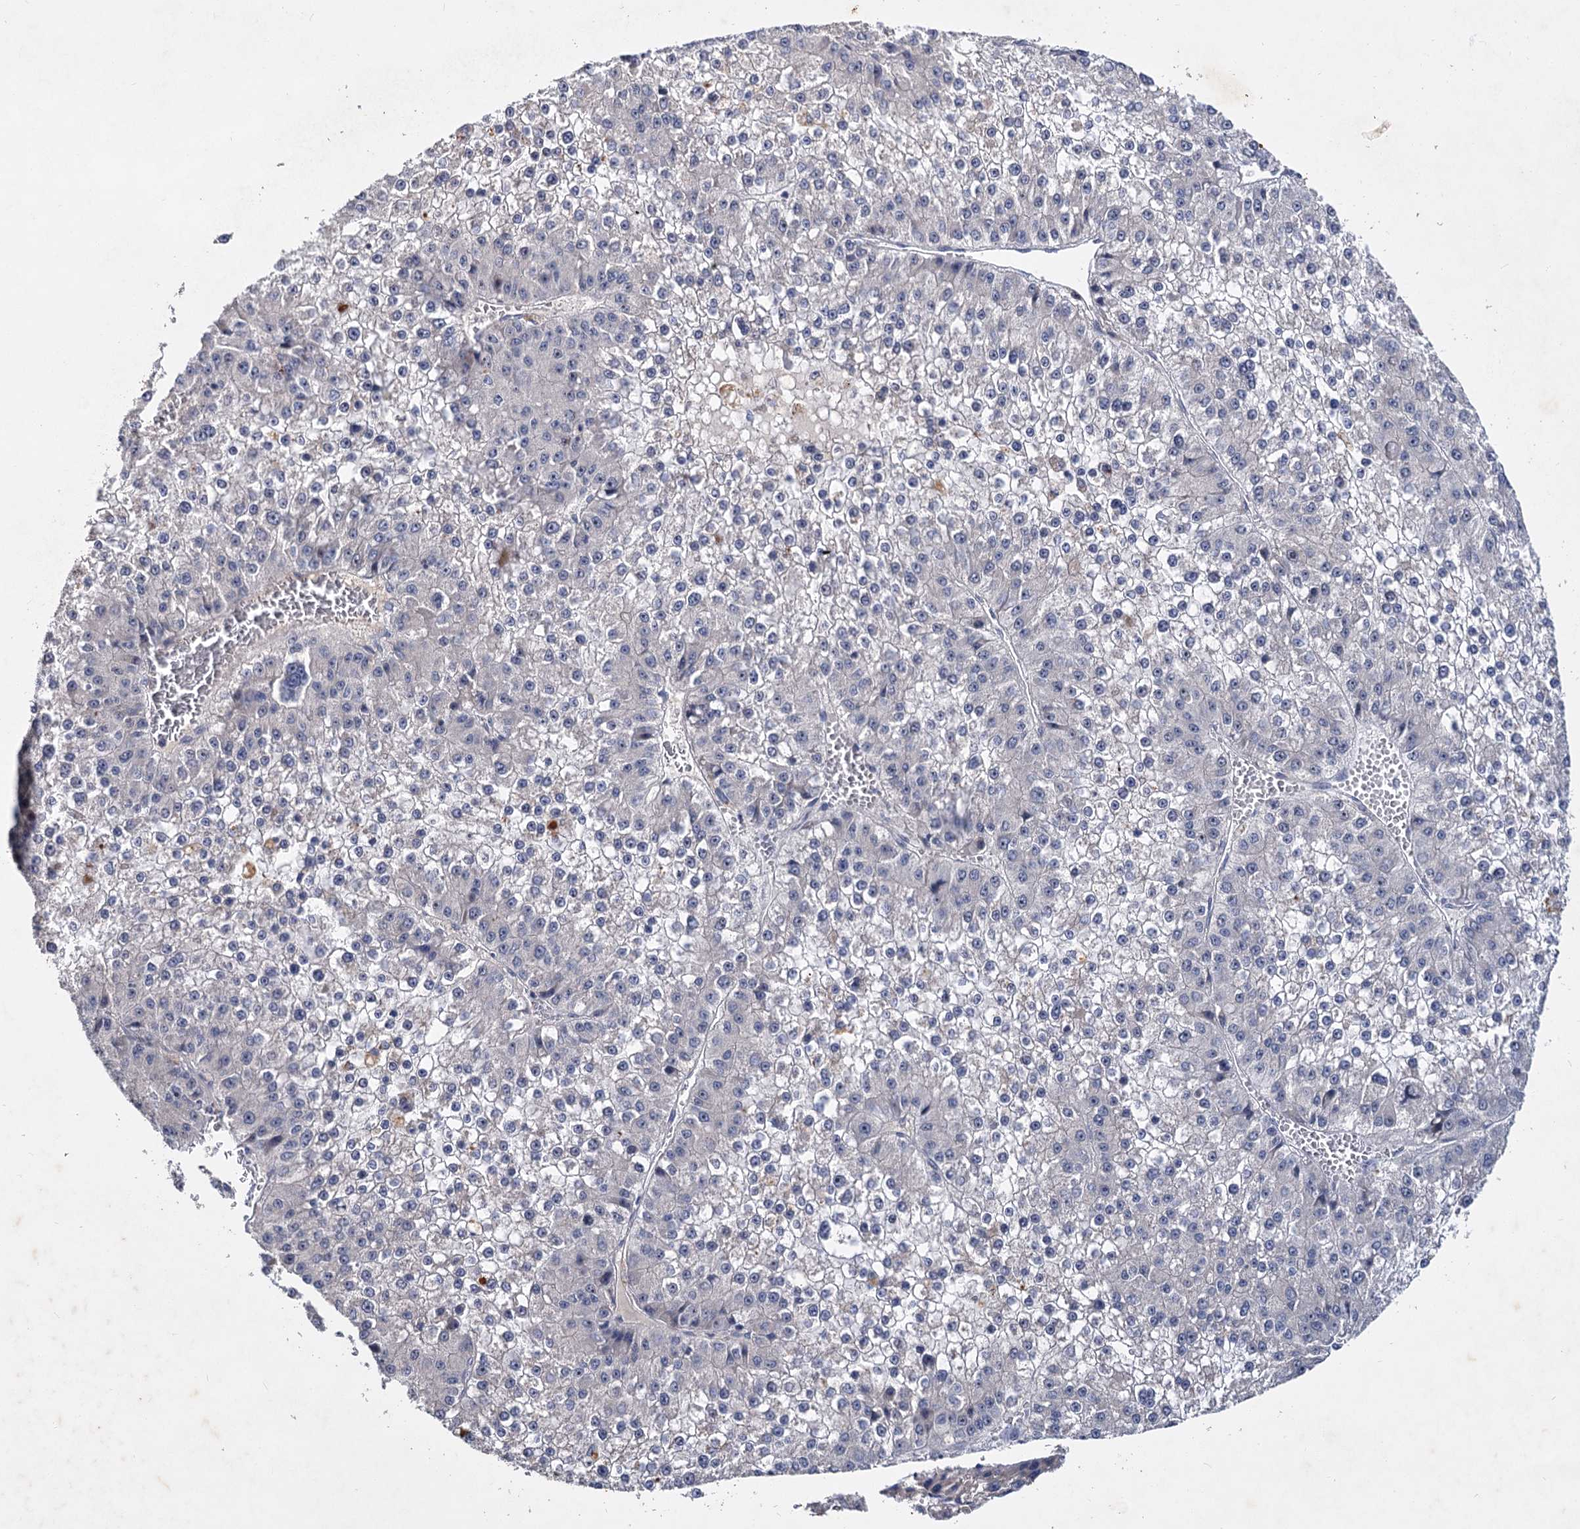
{"staining": {"intensity": "negative", "quantity": "none", "location": "none"}, "tissue": "liver cancer", "cell_type": "Tumor cells", "image_type": "cancer", "snomed": [{"axis": "morphology", "description": "Carcinoma, Hepatocellular, NOS"}, {"axis": "topography", "description": "Liver"}], "caption": "Immunohistochemistry (IHC) micrograph of neoplastic tissue: liver cancer (hepatocellular carcinoma) stained with DAB exhibits no significant protein positivity in tumor cells.", "gene": "ATP9A", "patient": {"sex": "female", "age": 73}}